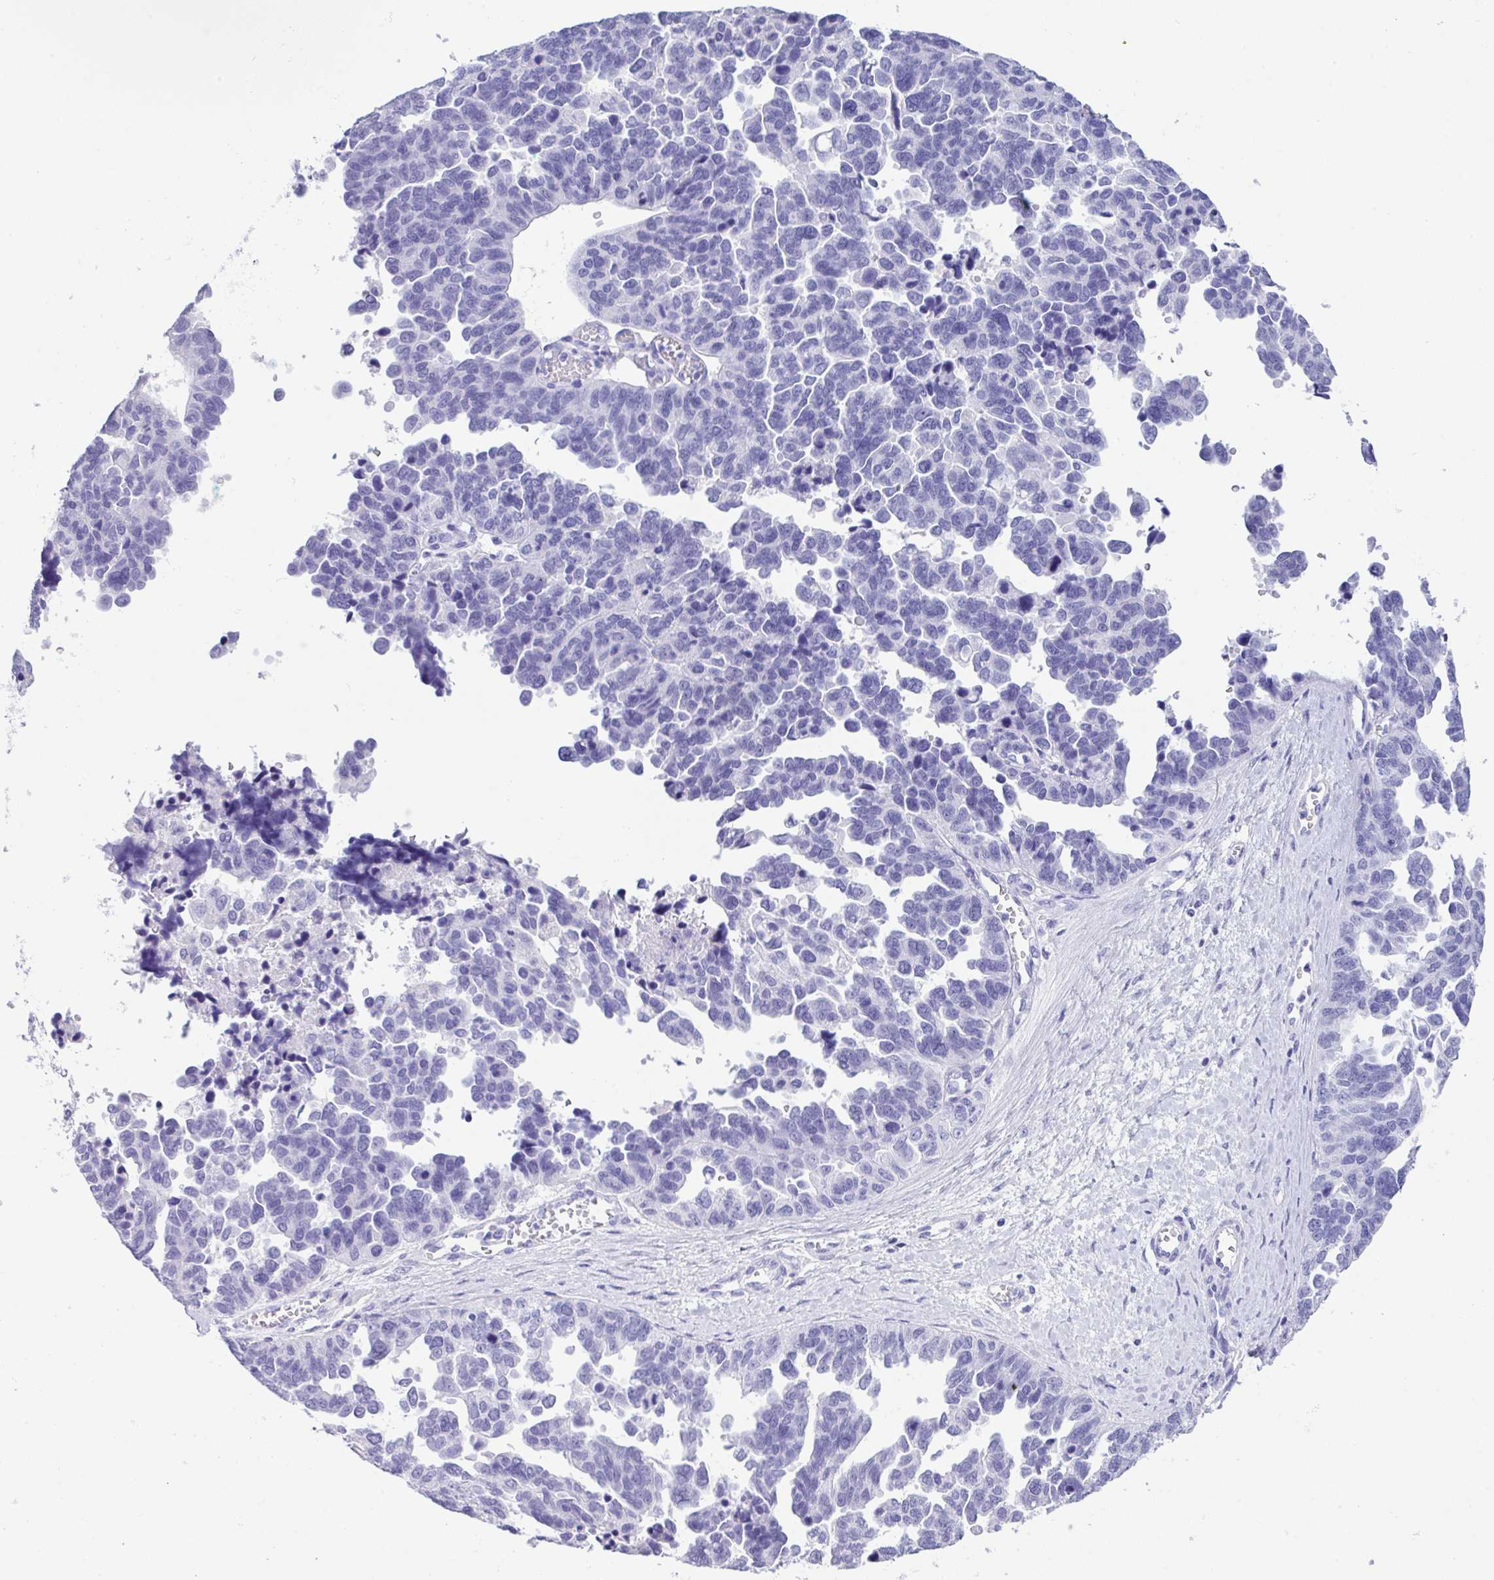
{"staining": {"intensity": "negative", "quantity": "none", "location": "none"}, "tissue": "ovarian cancer", "cell_type": "Tumor cells", "image_type": "cancer", "snomed": [{"axis": "morphology", "description": "Cystadenocarcinoma, serous, NOS"}, {"axis": "topography", "description": "Ovary"}], "caption": "DAB immunohistochemical staining of human ovarian cancer displays no significant expression in tumor cells.", "gene": "CPA1", "patient": {"sex": "female", "age": 64}}